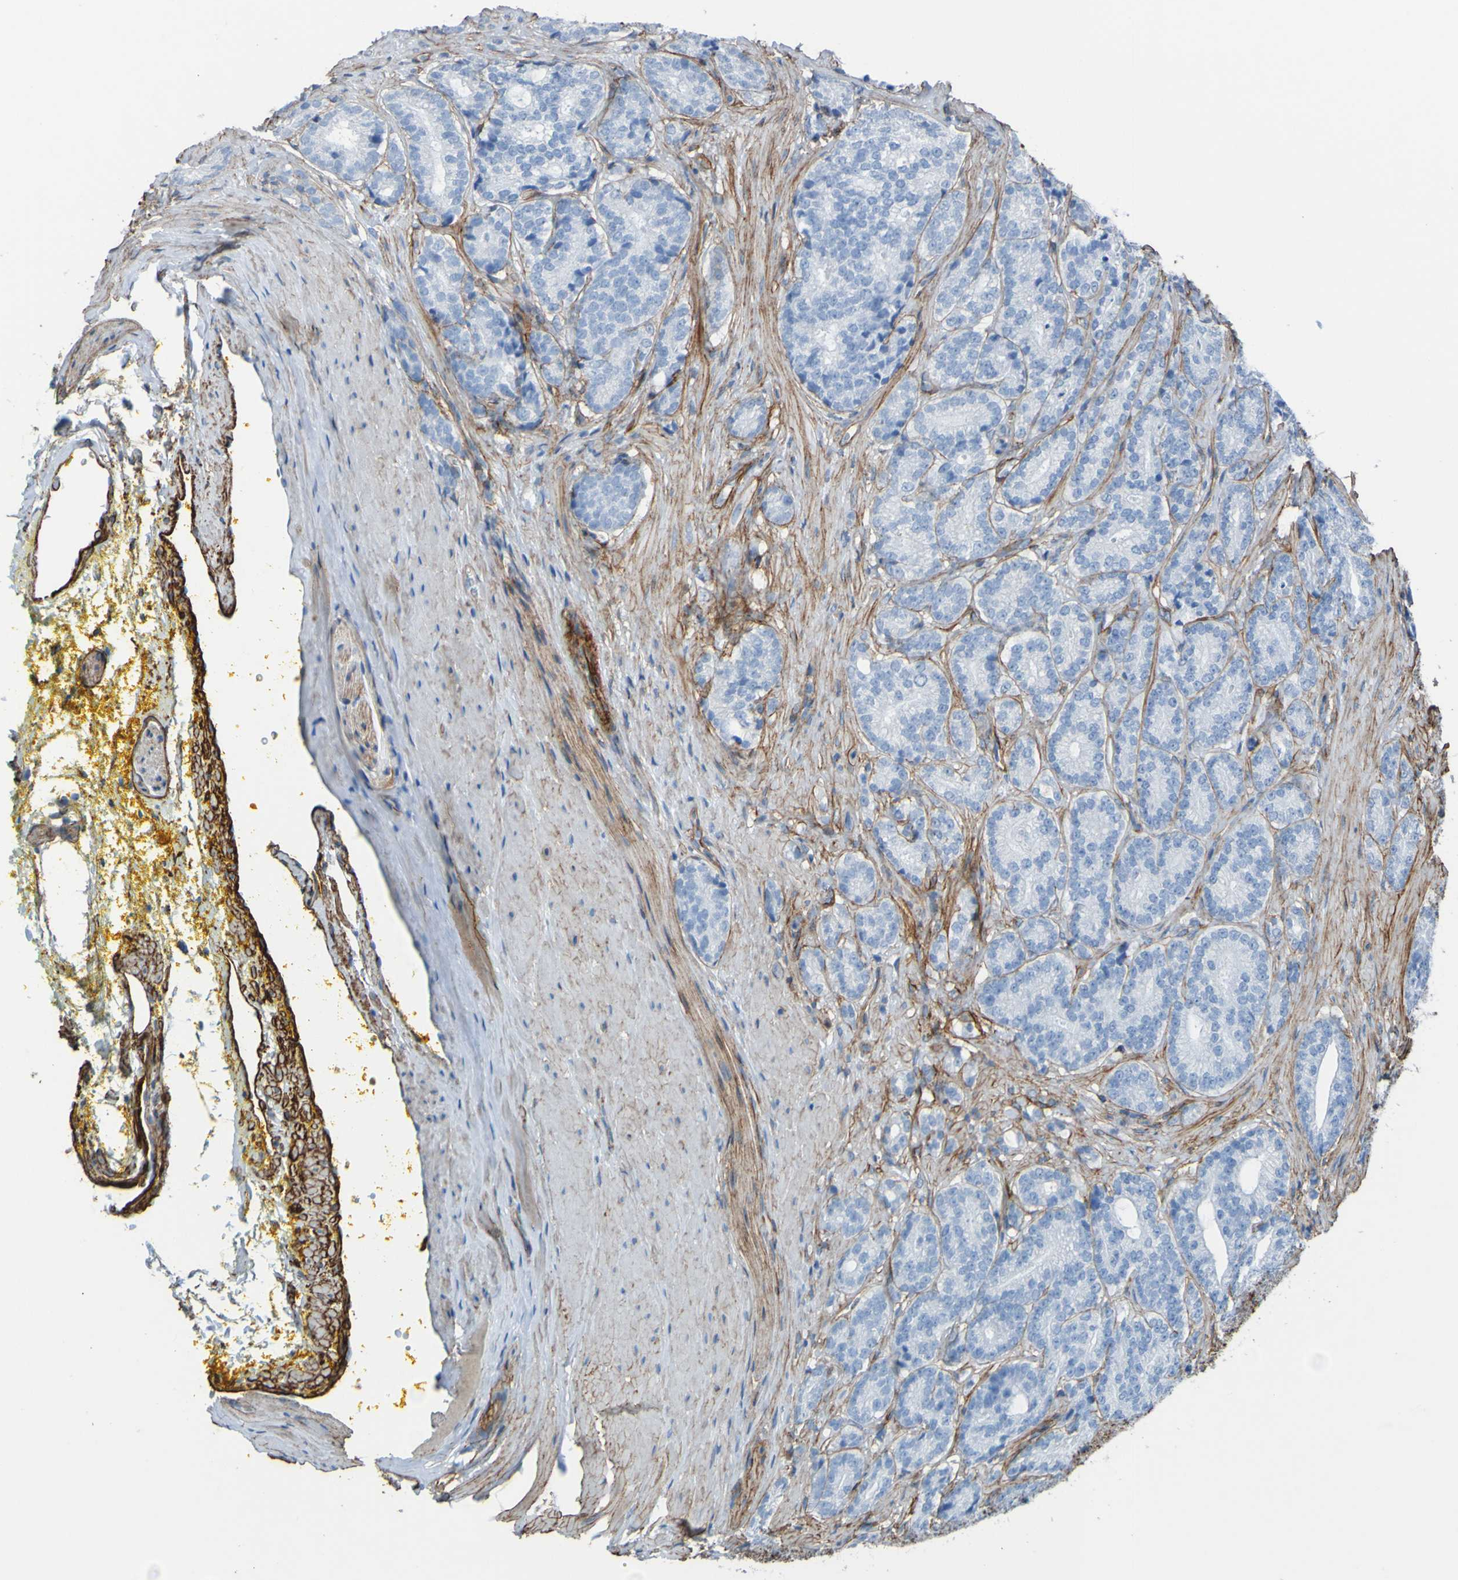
{"staining": {"intensity": "negative", "quantity": "none", "location": "none"}, "tissue": "prostate cancer", "cell_type": "Tumor cells", "image_type": "cancer", "snomed": [{"axis": "morphology", "description": "Adenocarcinoma, High grade"}, {"axis": "topography", "description": "Prostate"}], "caption": "This is a histopathology image of immunohistochemistry staining of prostate cancer, which shows no expression in tumor cells.", "gene": "COL4A2", "patient": {"sex": "male", "age": 61}}